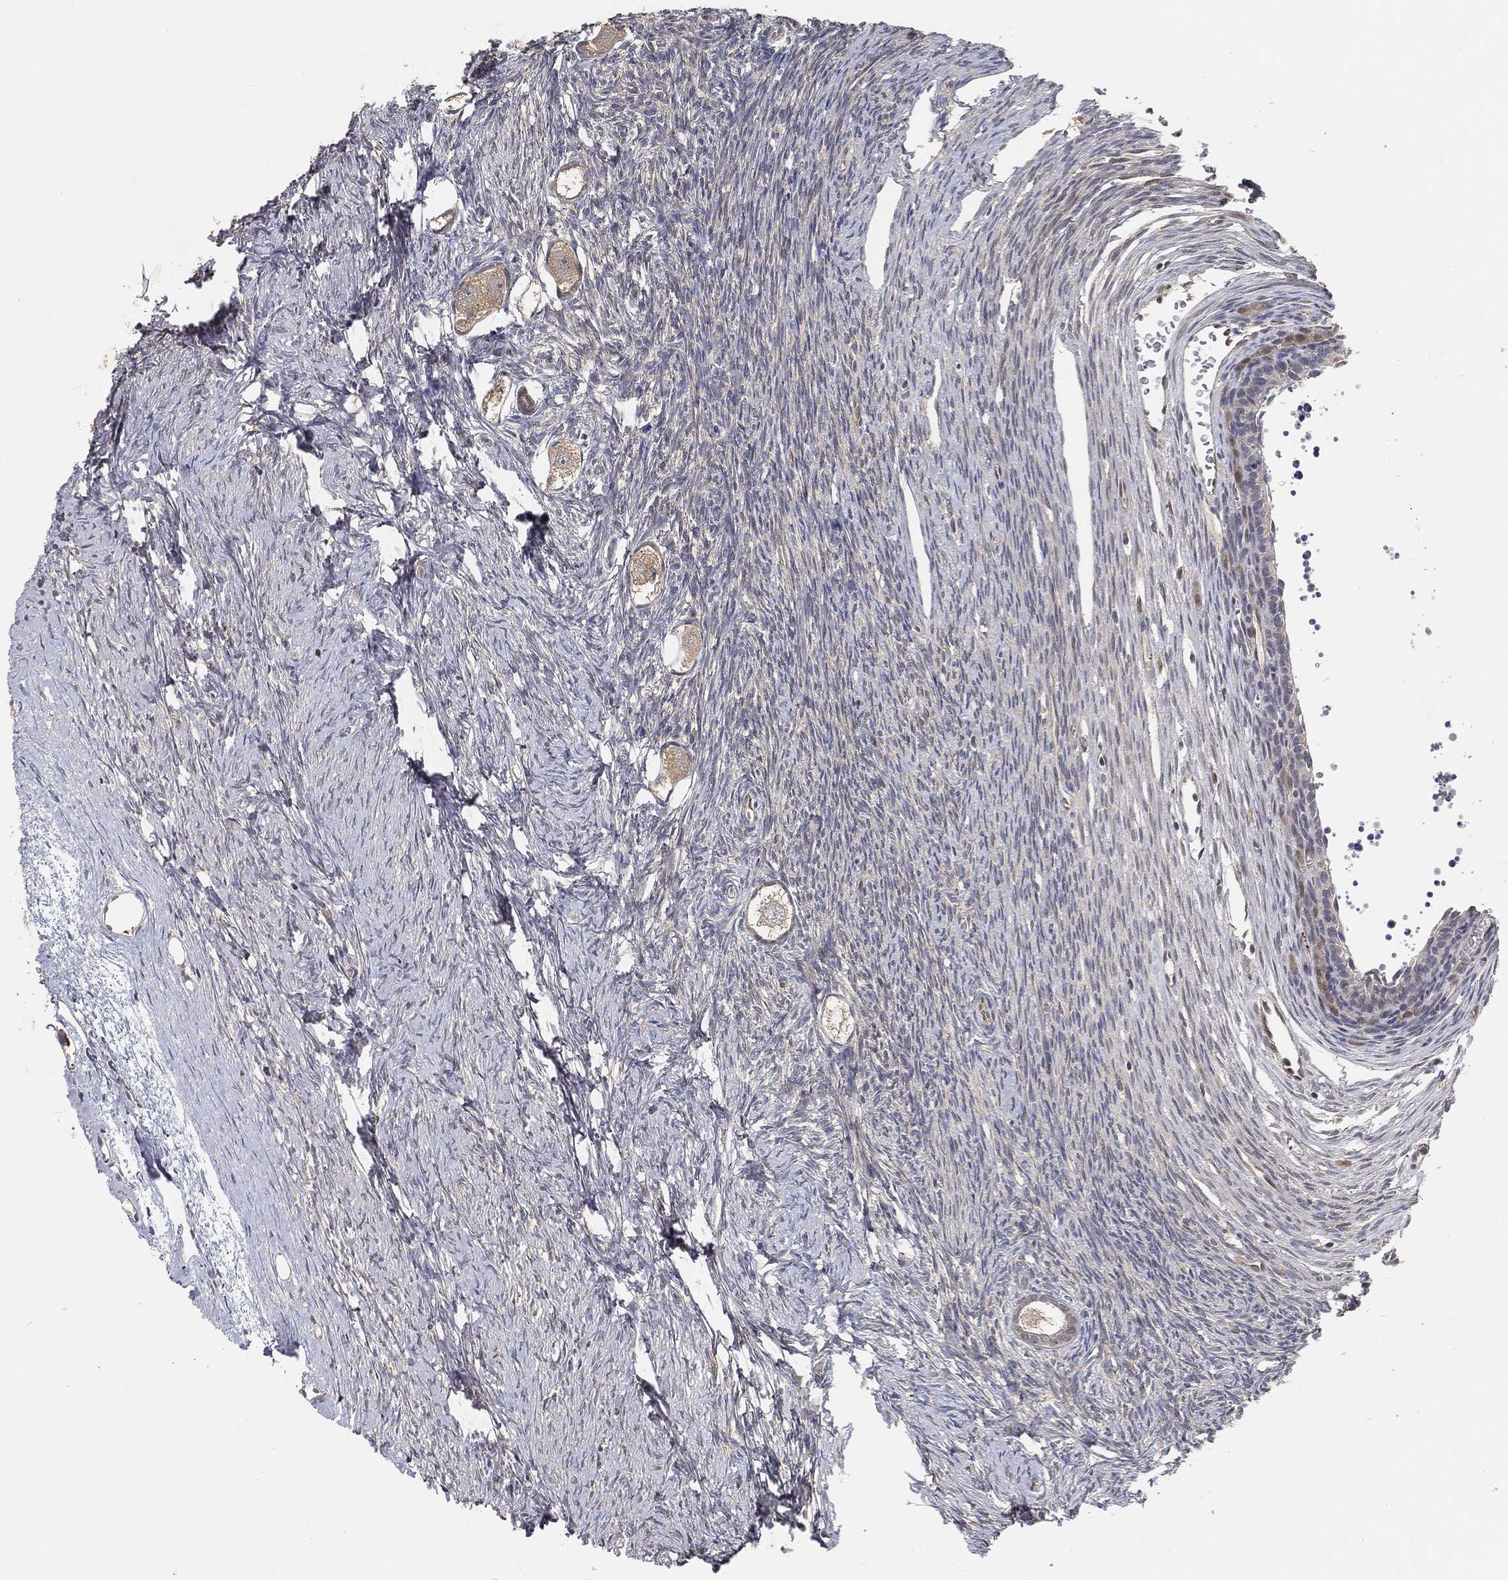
{"staining": {"intensity": "weak", "quantity": "25%-75%", "location": "cytoplasmic/membranous"}, "tissue": "ovary", "cell_type": "Follicle cells", "image_type": "normal", "snomed": [{"axis": "morphology", "description": "Normal tissue, NOS"}, {"axis": "topography", "description": "Ovary"}], "caption": "IHC staining of unremarkable ovary, which demonstrates low levels of weak cytoplasmic/membranous expression in about 25%-75% of follicle cells indicating weak cytoplasmic/membranous protein staining. The staining was performed using DAB (3,3'-diaminobenzidine) (brown) for protein detection and nuclei were counterstained in hematoxylin (blue).", "gene": "MAPK1", "patient": {"sex": "female", "age": 27}}